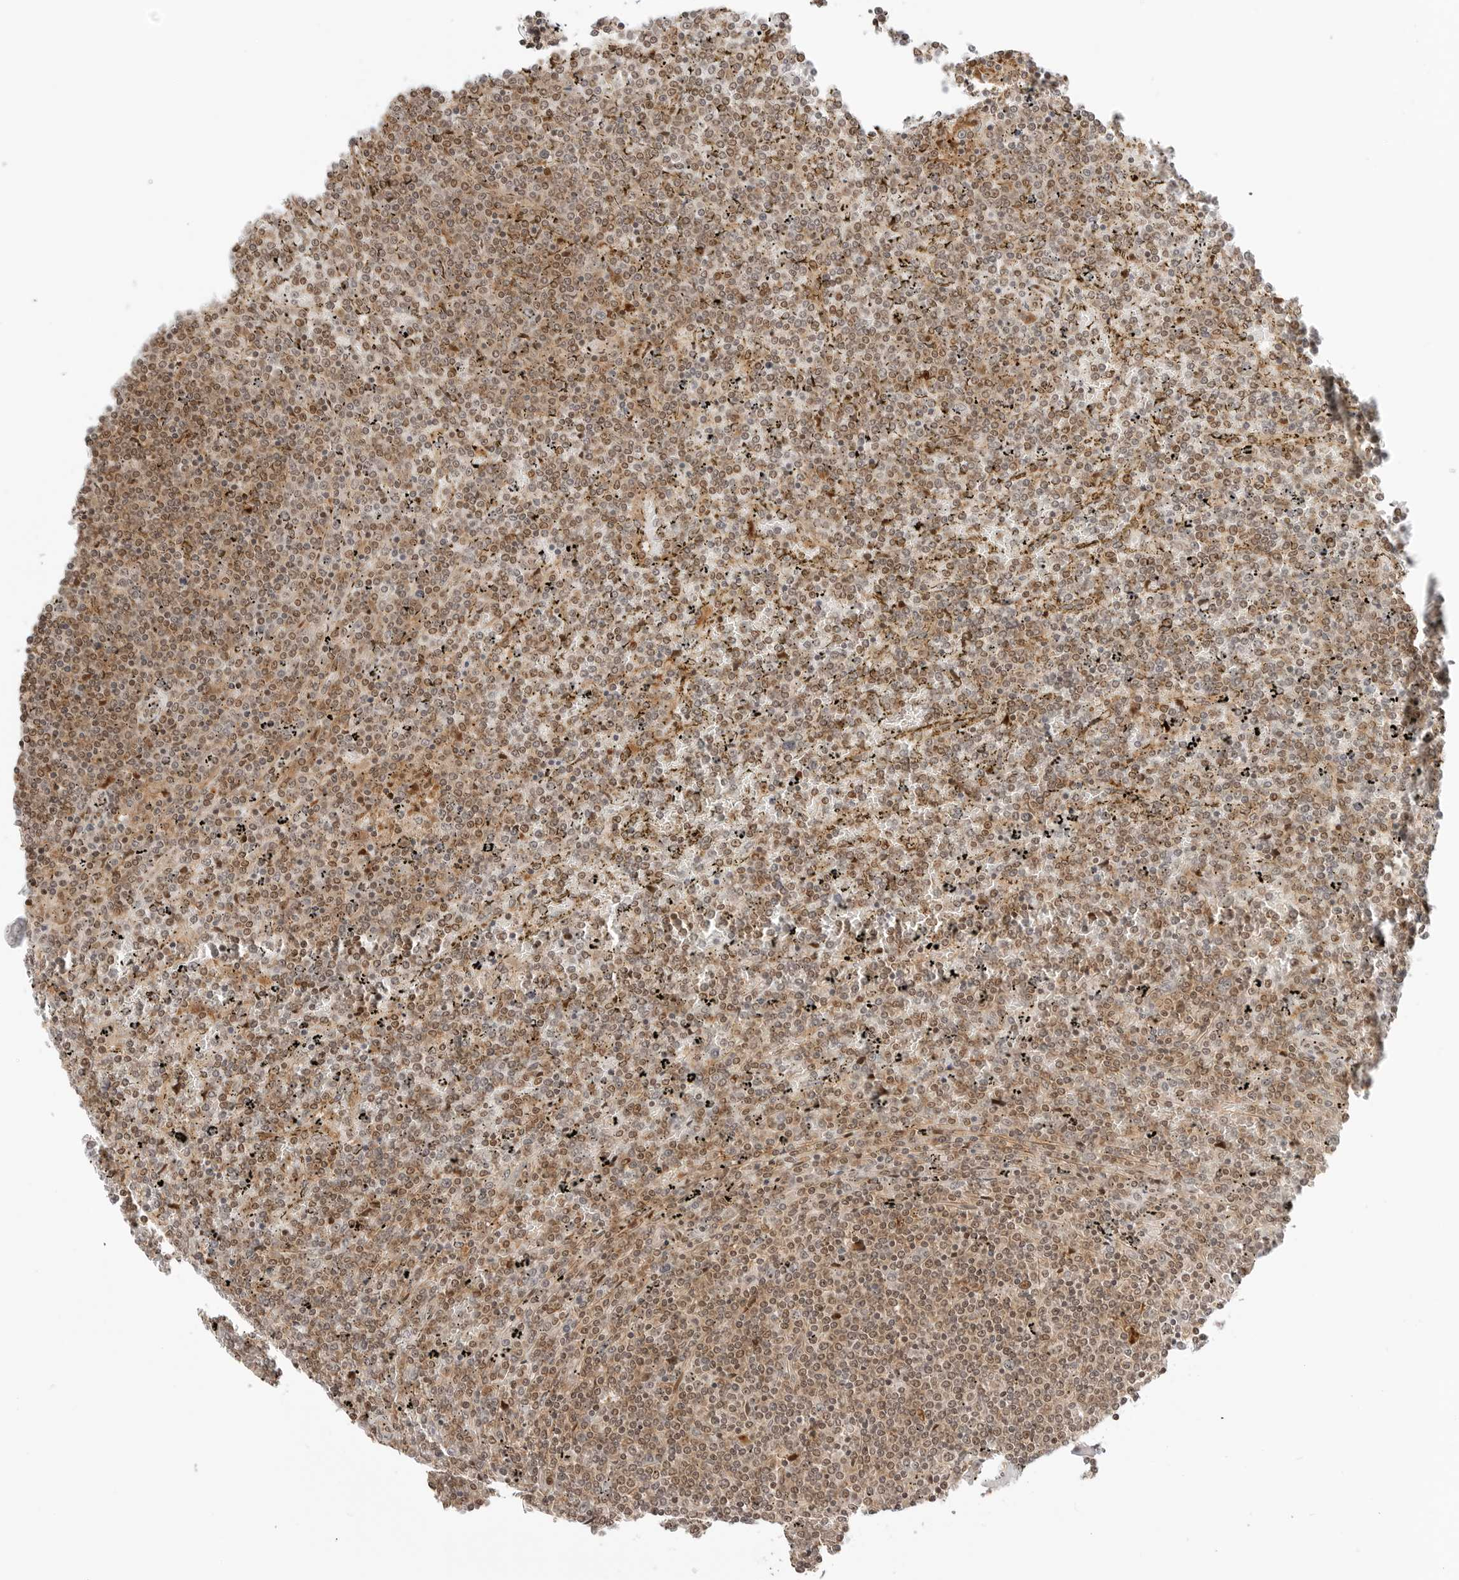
{"staining": {"intensity": "moderate", "quantity": ">75%", "location": "nuclear"}, "tissue": "lymphoma", "cell_type": "Tumor cells", "image_type": "cancer", "snomed": [{"axis": "morphology", "description": "Malignant lymphoma, non-Hodgkin's type, Low grade"}, {"axis": "topography", "description": "Spleen"}], "caption": "High-magnification brightfield microscopy of lymphoma stained with DAB (brown) and counterstained with hematoxylin (blue). tumor cells exhibit moderate nuclear positivity is seen in about>75% of cells. The protein is stained brown, and the nuclei are stained in blue (DAB IHC with brightfield microscopy, high magnification).", "gene": "GEM", "patient": {"sex": "female", "age": 19}}